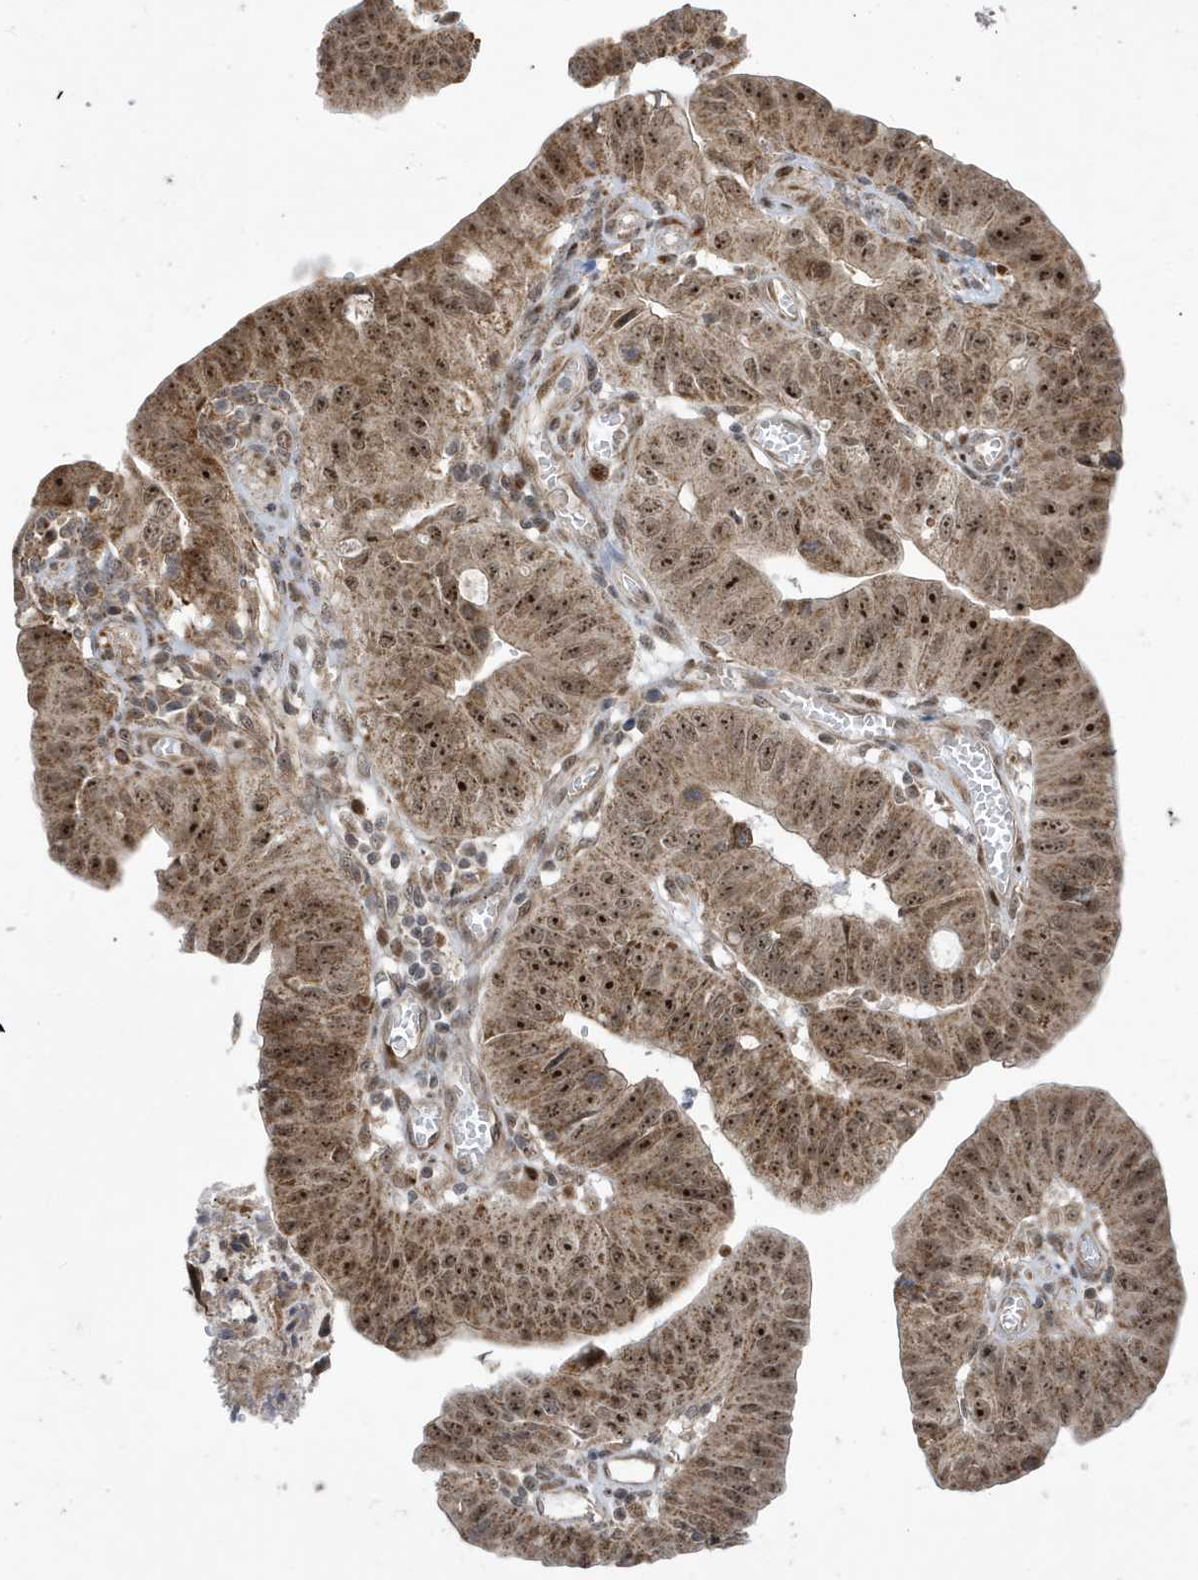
{"staining": {"intensity": "moderate", "quantity": ">75%", "location": "cytoplasmic/membranous,nuclear"}, "tissue": "stomach cancer", "cell_type": "Tumor cells", "image_type": "cancer", "snomed": [{"axis": "morphology", "description": "Adenocarcinoma, NOS"}, {"axis": "topography", "description": "Stomach"}], "caption": "Moderate cytoplasmic/membranous and nuclear staining is appreciated in about >75% of tumor cells in adenocarcinoma (stomach). The staining is performed using DAB brown chromogen to label protein expression. The nuclei are counter-stained blue using hematoxylin.", "gene": "FAM9B", "patient": {"sex": "male", "age": 59}}